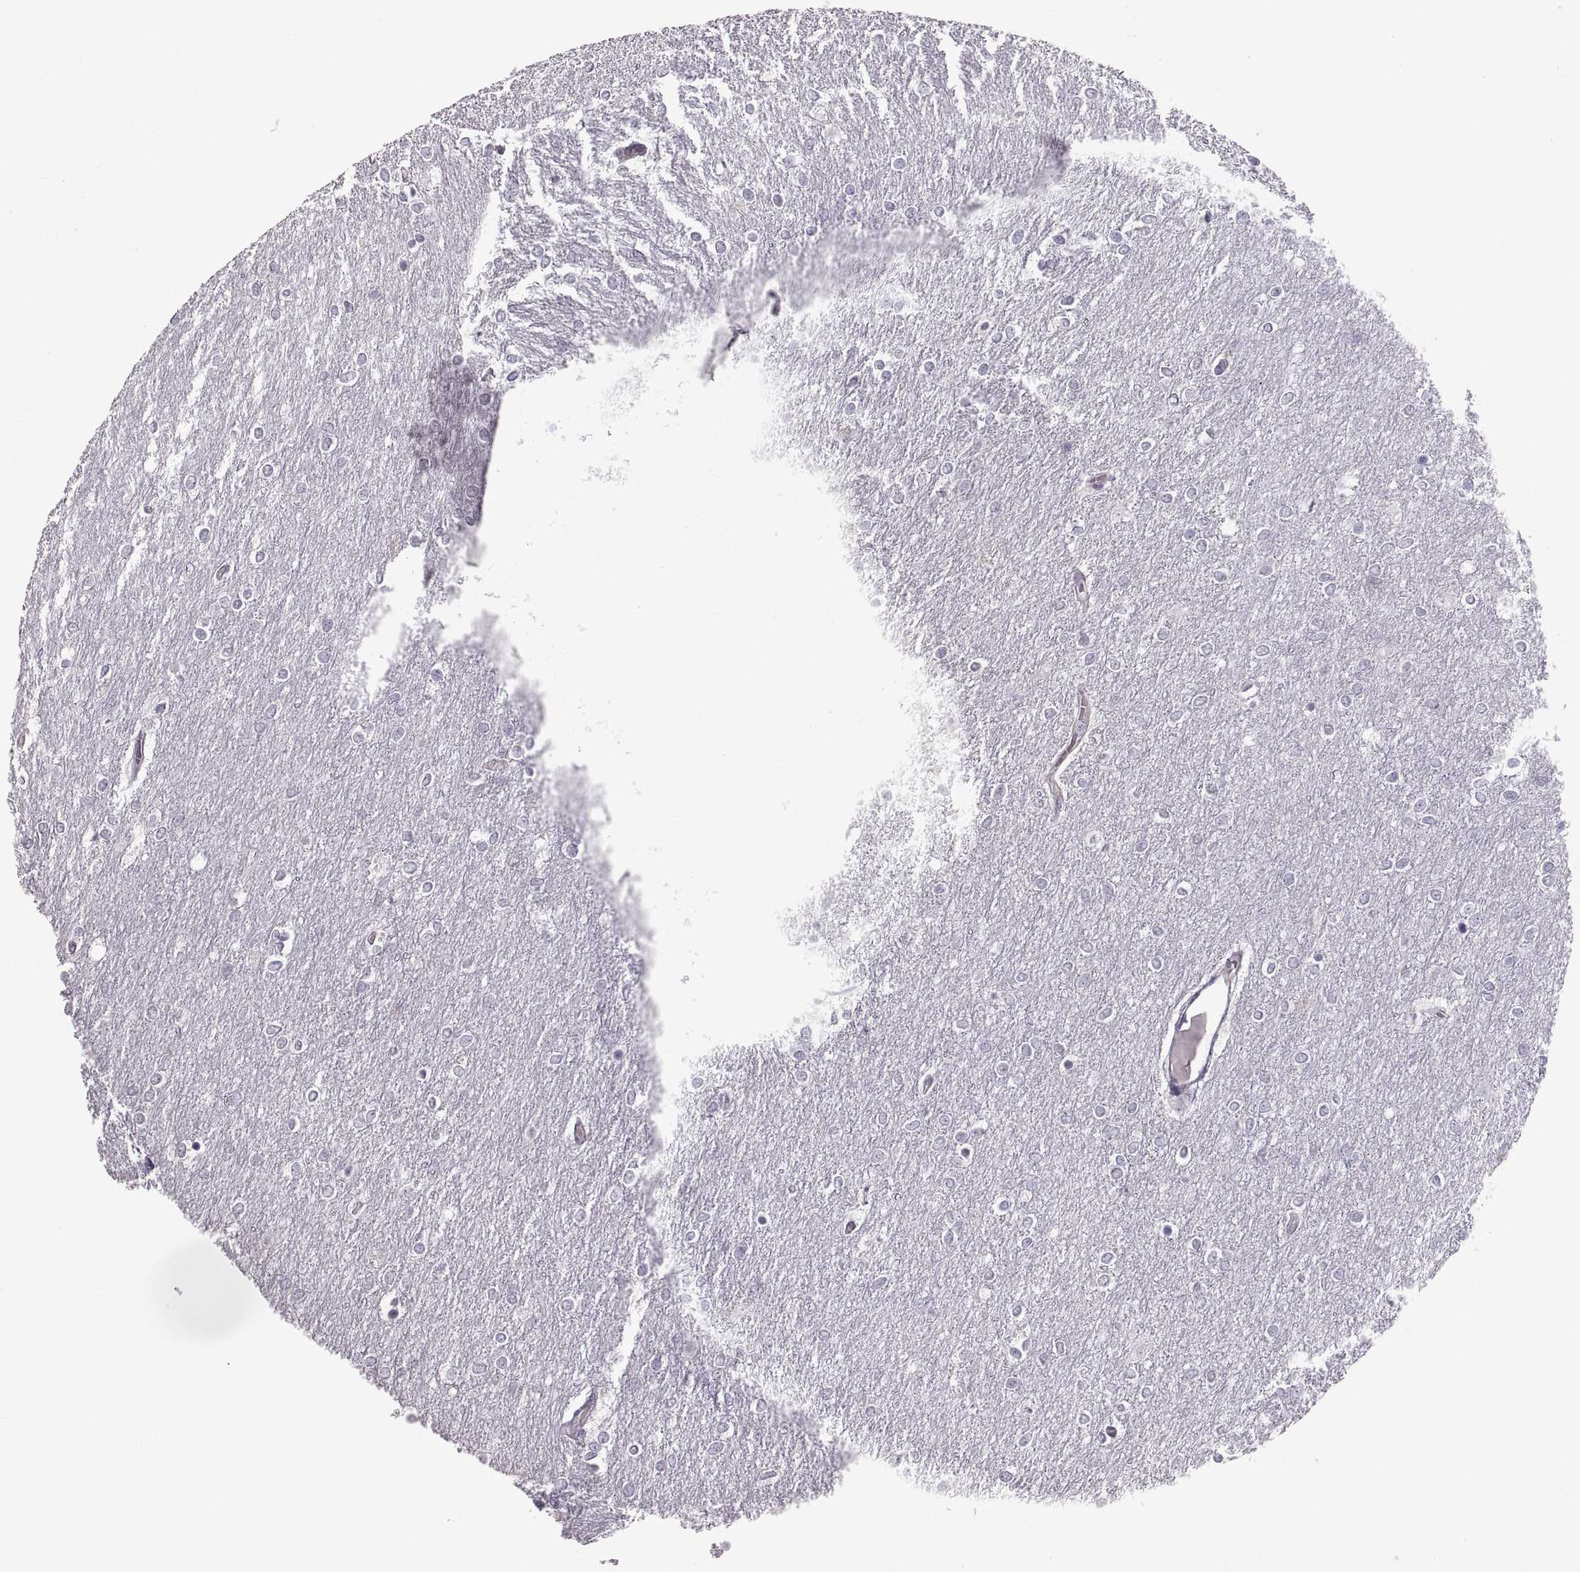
{"staining": {"intensity": "negative", "quantity": "none", "location": "none"}, "tissue": "glioma", "cell_type": "Tumor cells", "image_type": "cancer", "snomed": [{"axis": "morphology", "description": "Glioma, malignant, High grade"}, {"axis": "topography", "description": "Brain"}], "caption": "A photomicrograph of glioma stained for a protein displays no brown staining in tumor cells.", "gene": "SPACDR", "patient": {"sex": "female", "age": 61}}